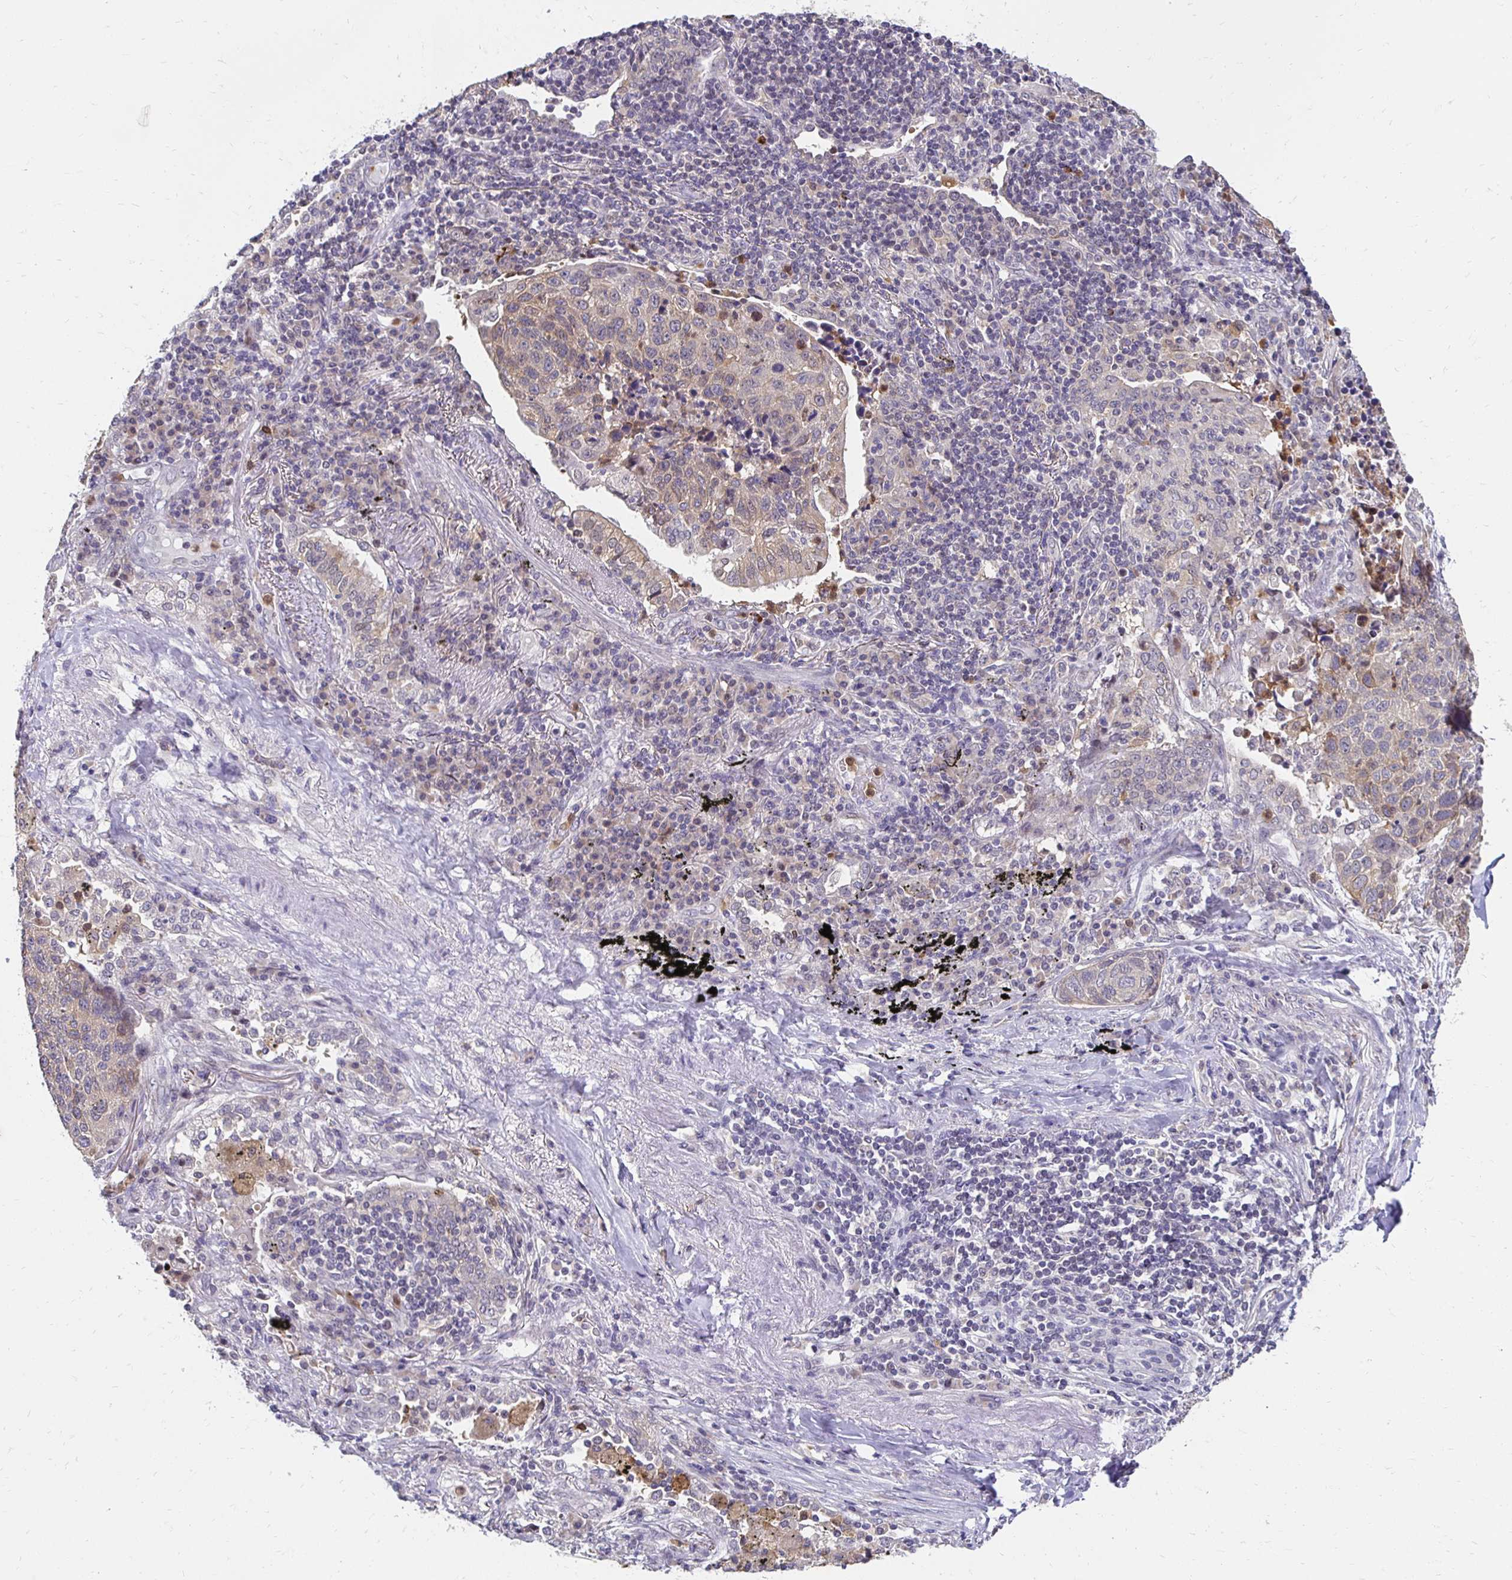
{"staining": {"intensity": "weak", "quantity": "<25%", "location": "cytoplasmic/membranous"}, "tissue": "lung cancer", "cell_type": "Tumor cells", "image_type": "cancer", "snomed": [{"axis": "morphology", "description": "Squamous cell carcinoma, NOS"}, {"axis": "topography", "description": "Lymph node"}, {"axis": "topography", "description": "Lung"}], "caption": "Lung cancer was stained to show a protein in brown. There is no significant staining in tumor cells. The staining is performed using DAB (3,3'-diaminobenzidine) brown chromogen with nuclei counter-stained in using hematoxylin.", "gene": "PADI2", "patient": {"sex": "male", "age": 61}}